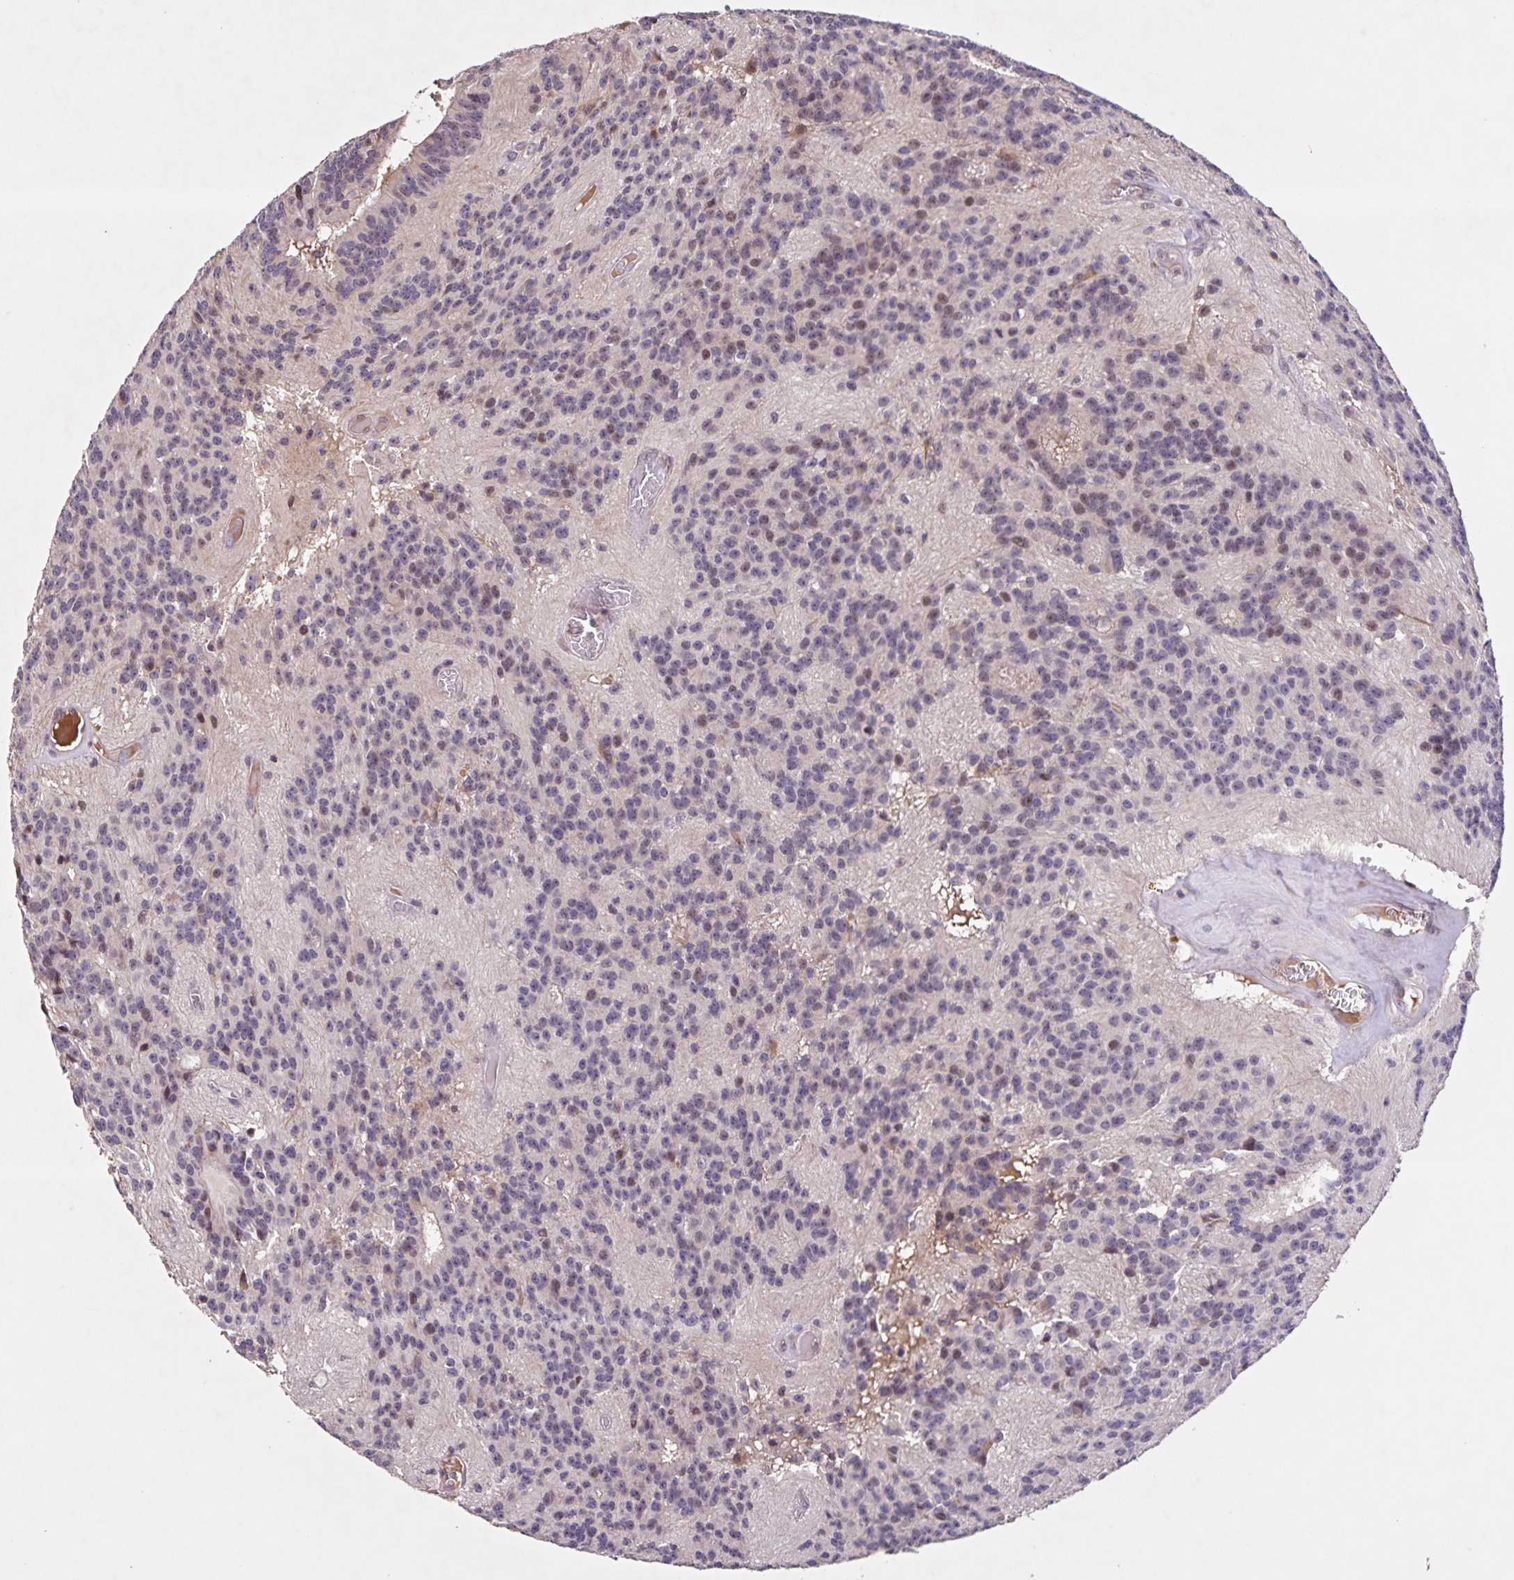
{"staining": {"intensity": "moderate", "quantity": "<25%", "location": "nuclear"}, "tissue": "glioma", "cell_type": "Tumor cells", "image_type": "cancer", "snomed": [{"axis": "morphology", "description": "Glioma, malignant, Low grade"}, {"axis": "topography", "description": "Brain"}], "caption": "About <25% of tumor cells in human glioma exhibit moderate nuclear protein staining as visualized by brown immunohistochemical staining.", "gene": "GDF2", "patient": {"sex": "male", "age": 31}}